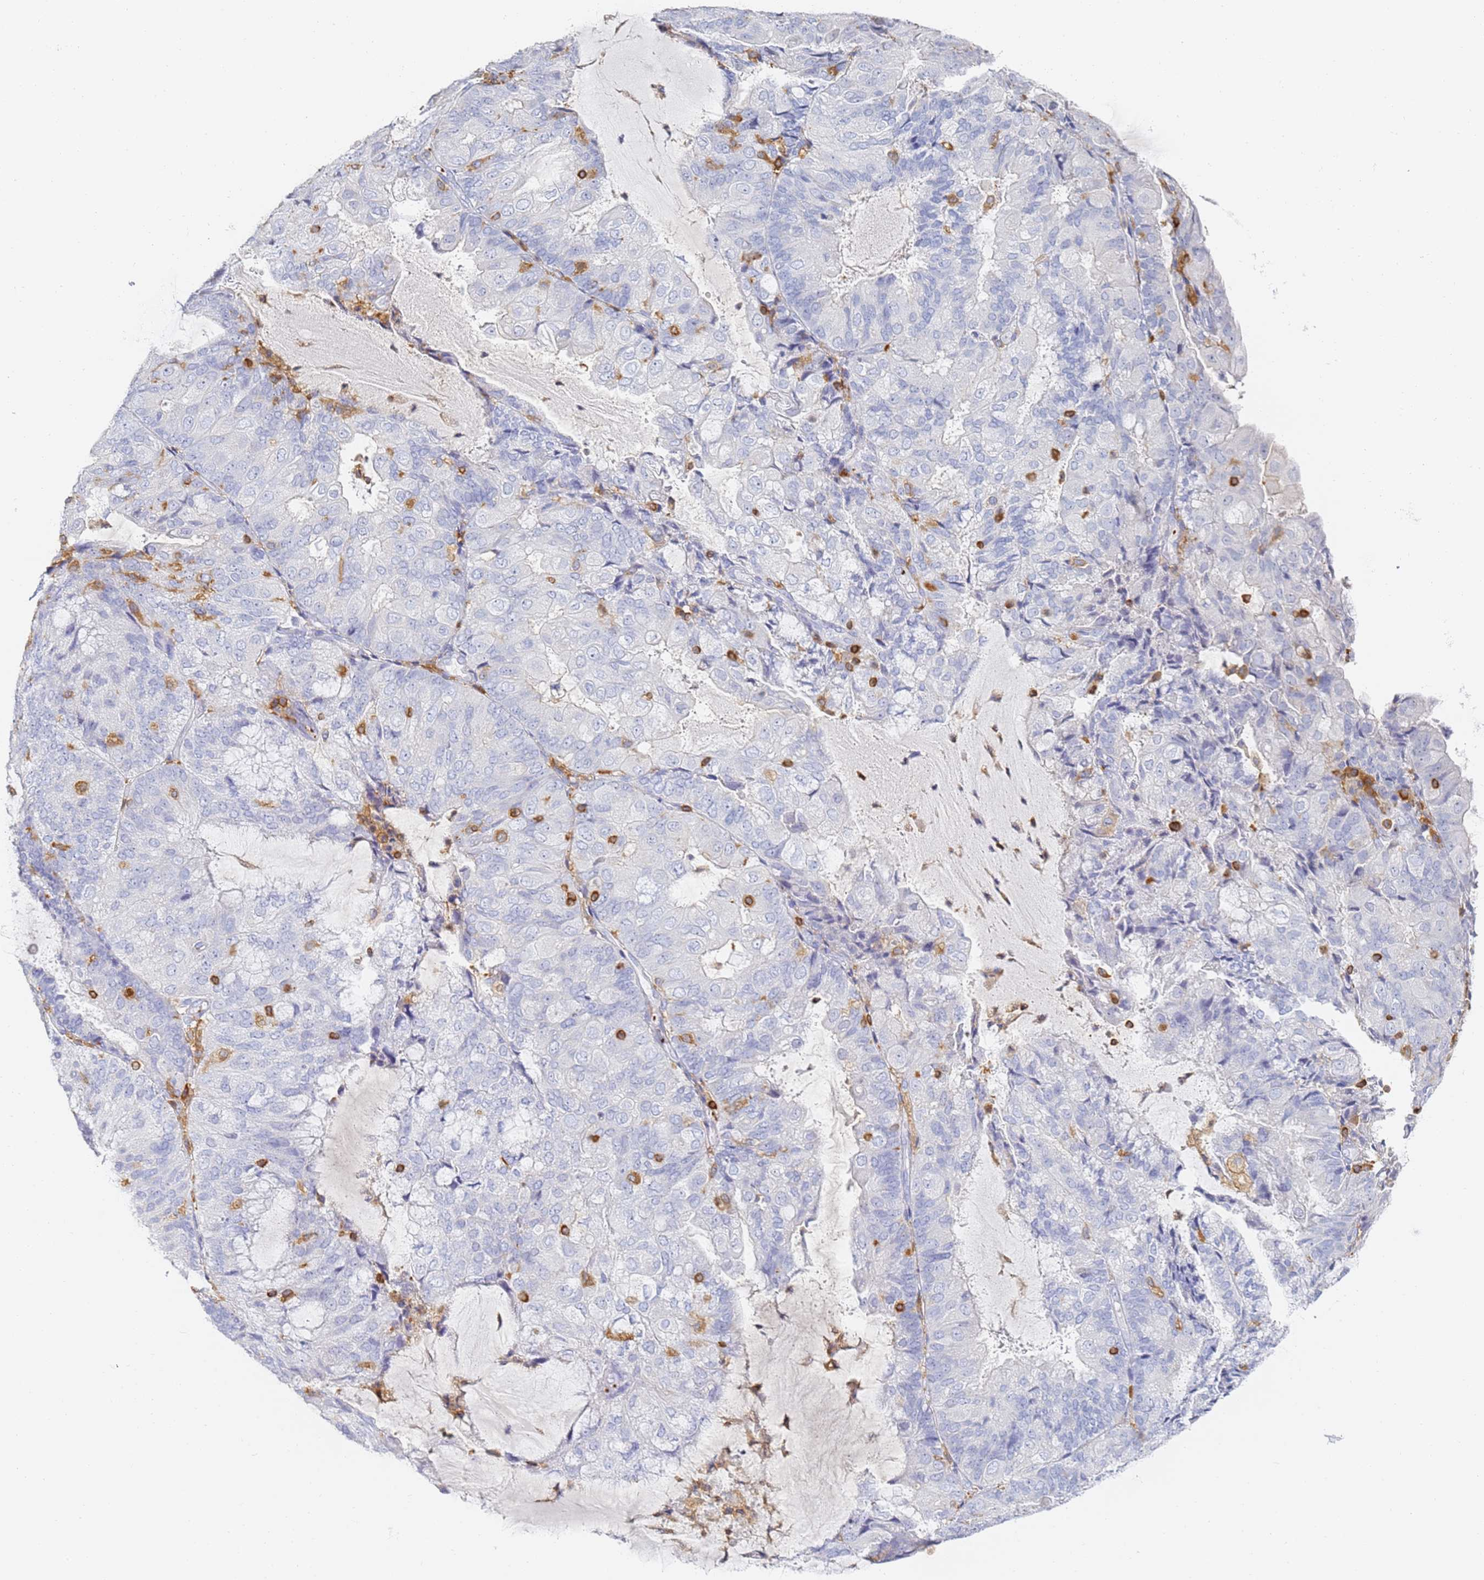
{"staining": {"intensity": "negative", "quantity": "none", "location": "none"}, "tissue": "endometrial cancer", "cell_type": "Tumor cells", "image_type": "cancer", "snomed": [{"axis": "morphology", "description": "Adenocarcinoma, NOS"}, {"axis": "topography", "description": "Endometrium"}], "caption": "High power microscopy micrograph of an immunohistochemistry (IHC) micrograph of endometrial adenocarcinoma, revealing no significant staining in tumor cells.", "gene": "BIN2", "patient": {"sex": "female", "age": 81}}